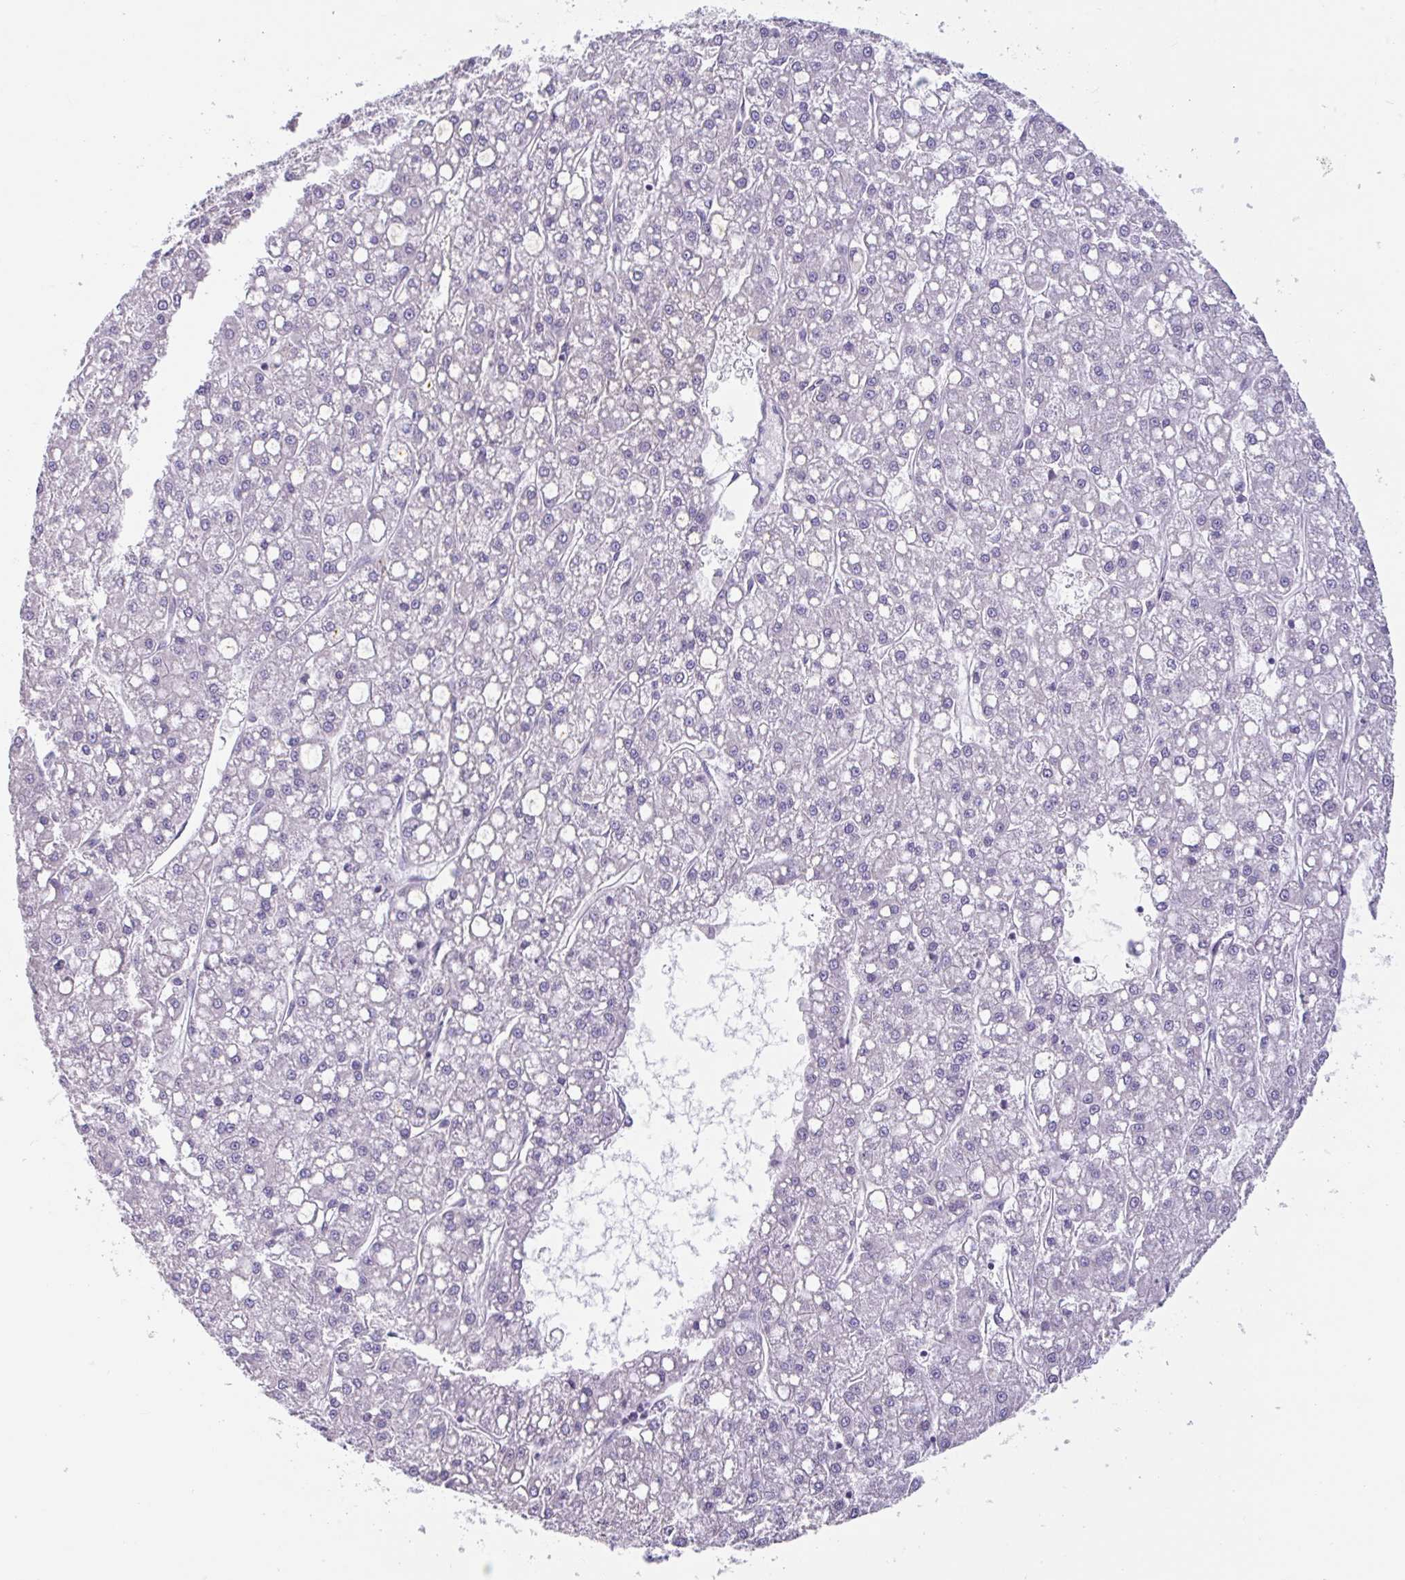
{"staining": {"intensity": "negative", "quantity": "none", "location": "none"}, "tissue": "liver cancer", "cell_type": "Tumor cells", "image_type": "cancer", "snomed": [{"axis": "morphology", "description": "Carcinoma, Hepatocellular, NOS"}, {"axis": "topography", "description": "Liver"}], "caption": "Hepatocellular carcinoma (liver) was stained to show a protein in brown. There is no significant staining in tumor cells. (DAB (3,3'-diaminobenzidine) immunohistochemistry (IHC) with hematoxylin counter stain).", "gene": "CTSE", "patient": {"sex": "male", "age": 67}}